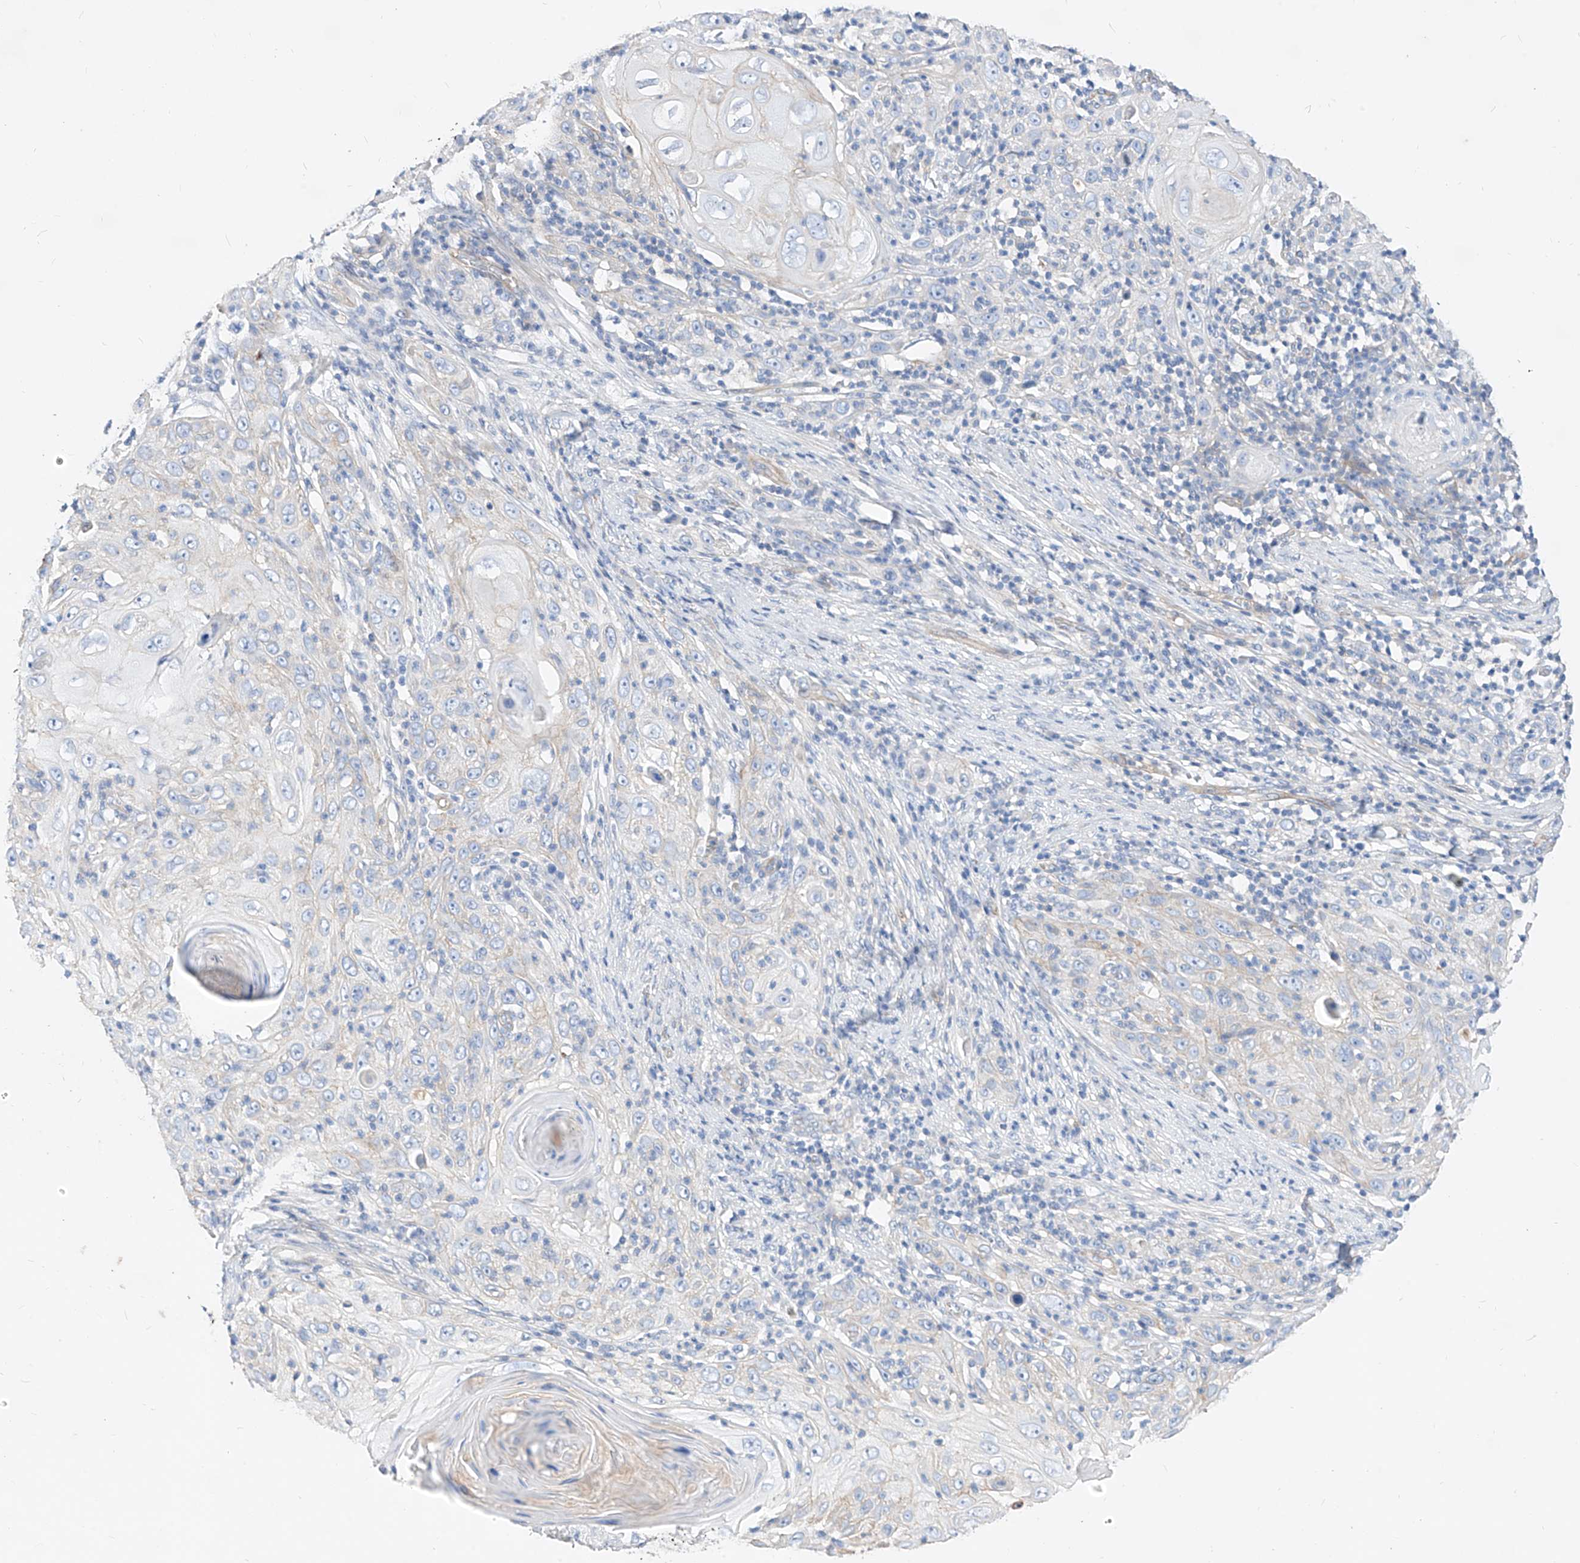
{"staining": {"intensity": "weak", "quantity": "<25%", "location": "cytoplasmic/membranous"}, "tissue": "skin cancer", "cell_type": "Tumor cells", "image_type": "cancer", "snomed": [{"axis": "morphology", "description": "Squamous cell carcinoma, NOS"}, {"axis": "topography", "description": "Skin"}], "caption": "Tumor cells are negative for brown protein staining in skin squamous cell carcinoma.", "gene": "SCGB2A1", "patient": {"sex": "female", "age": 88}}